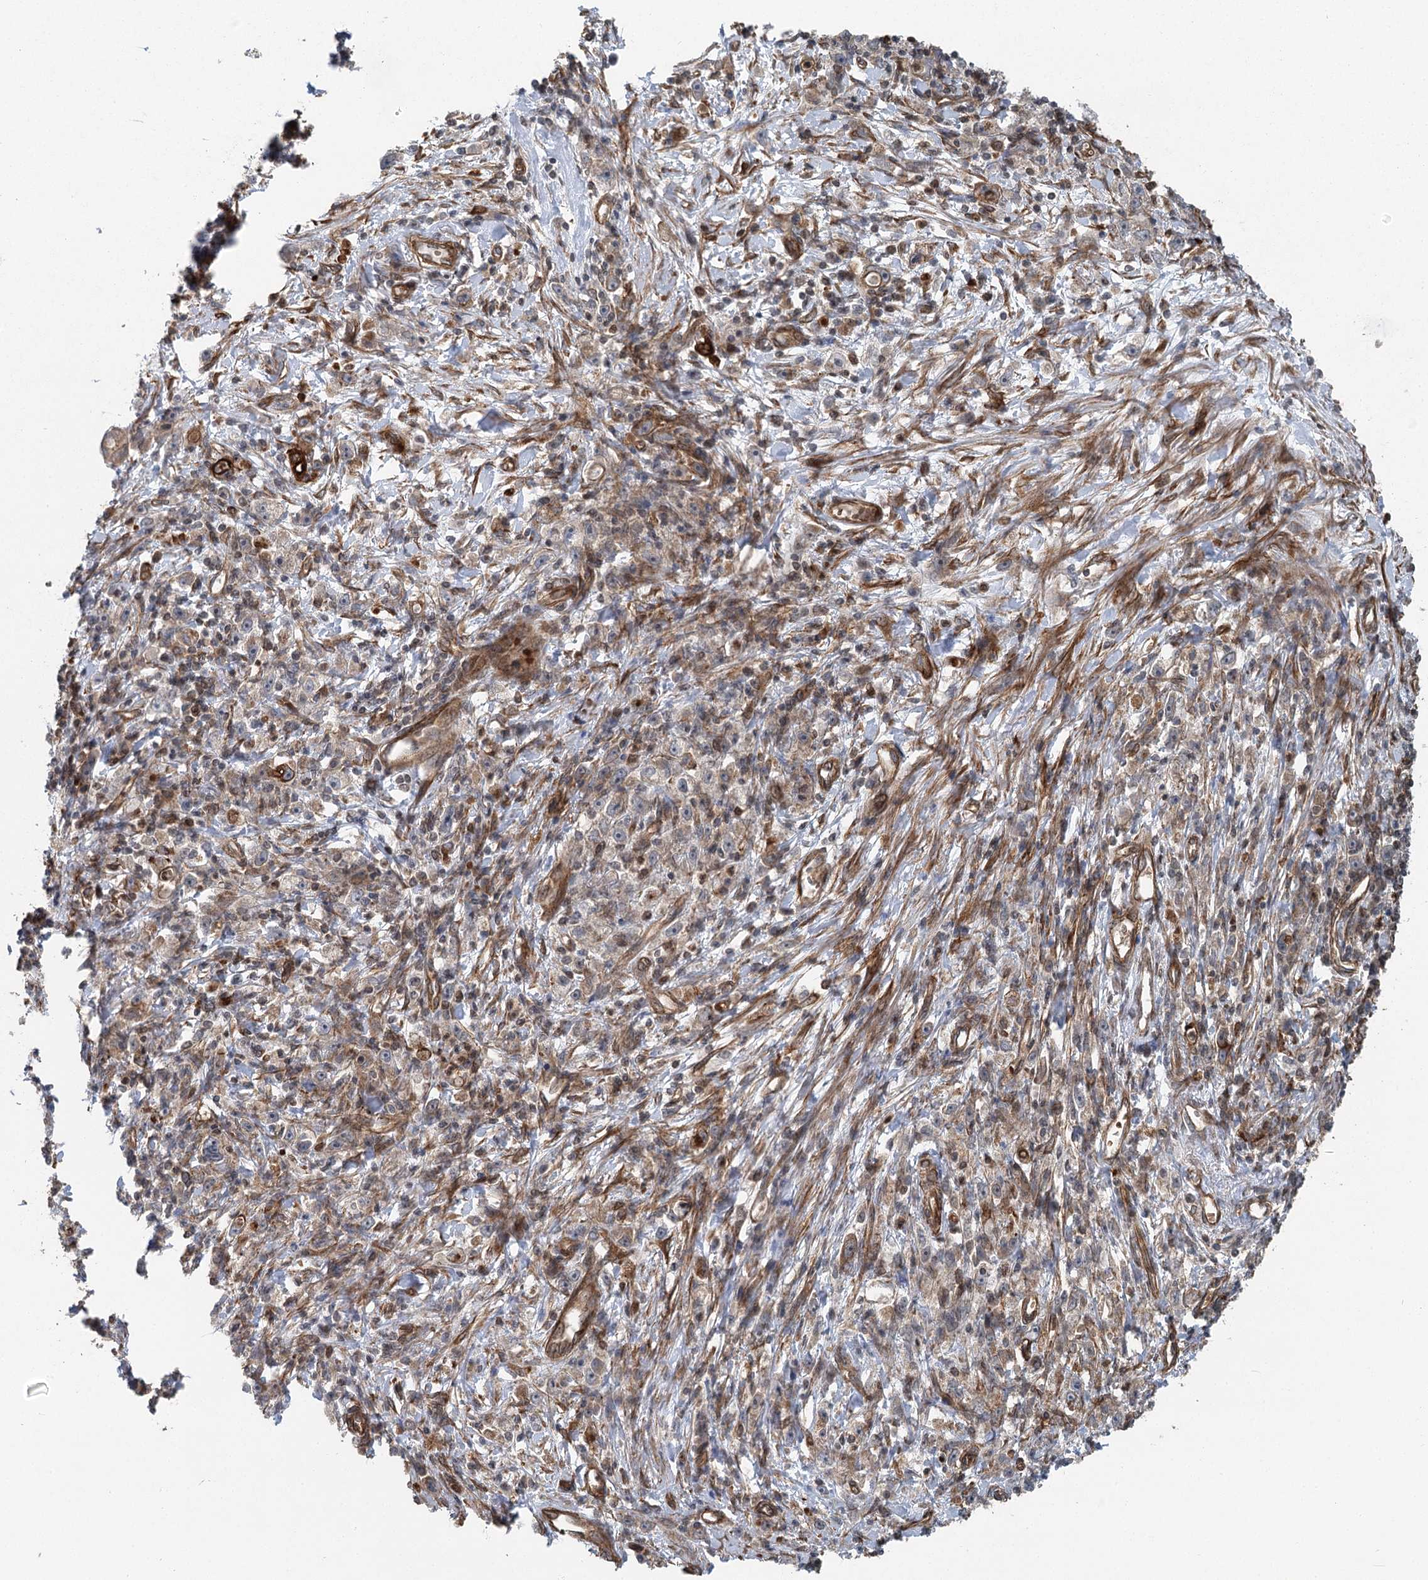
{"staining": {"intensity": "weak", "quantity": ">75%", "location": "cytoplasmic/membranous"}, "tissue": "stomach cancer", "cell_type": "Tumor cells", "image_type": "cancer", "snomed": [{"axis": "morphology", "description": "Adenocarcinoma, NOS"}, {"axis": "topography", "description": "Stomach"}], "caption": "Protein expression analysis of adenocarcinoma (stomach) reveals weak cytoplasmic/membranous staining in approximately >75% of tumor cells. Using DAB (brown) and hematoxylin (blue) stains, captured at high magnification using brightfield microscopy.", "gene": "IQSEC1", "patient": {"sex": "female", "age": 59}}